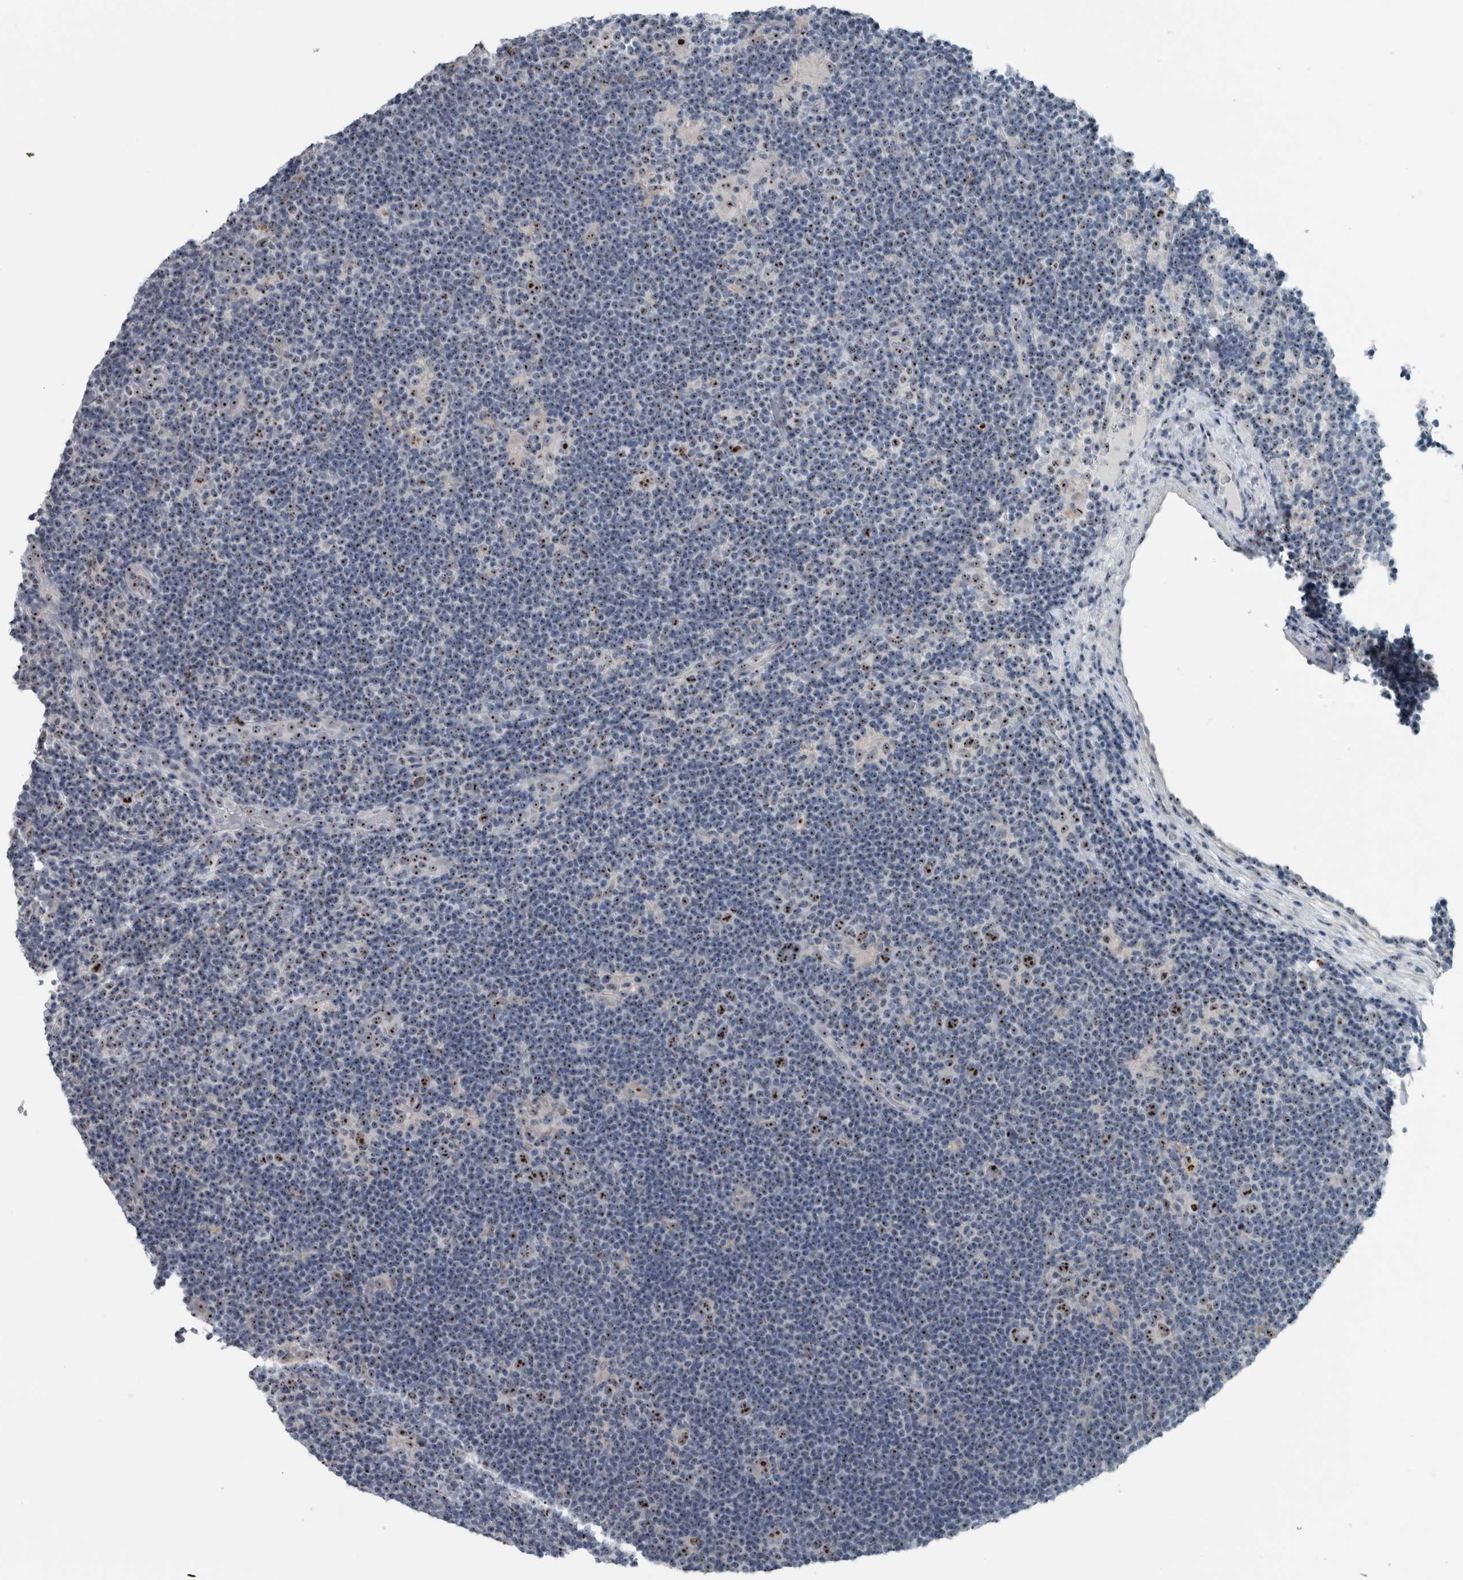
{"staining": {"intensity": "moderate", "quantity": ">75%", "location": "nuclear"}, "tissue": "lymphoma", "cell_type": "Tumor cells", "image_type": "cancer", "snomed": [{"axis": "morphology", "description": "Hodgkin's disease, NOS"}, {"axis": "topography", "description": "Lymph node"}], "caption": "High-magnification brightfield microscopy of lymphoma stained with DAB (brown) and counterstained with hematoxylin (blue). tumor cells exhibit moderate nuclear expression is identified in approximately>75% of cells.", "gene": "UTP6", "patient": {"sex": "female", "age": 57}}